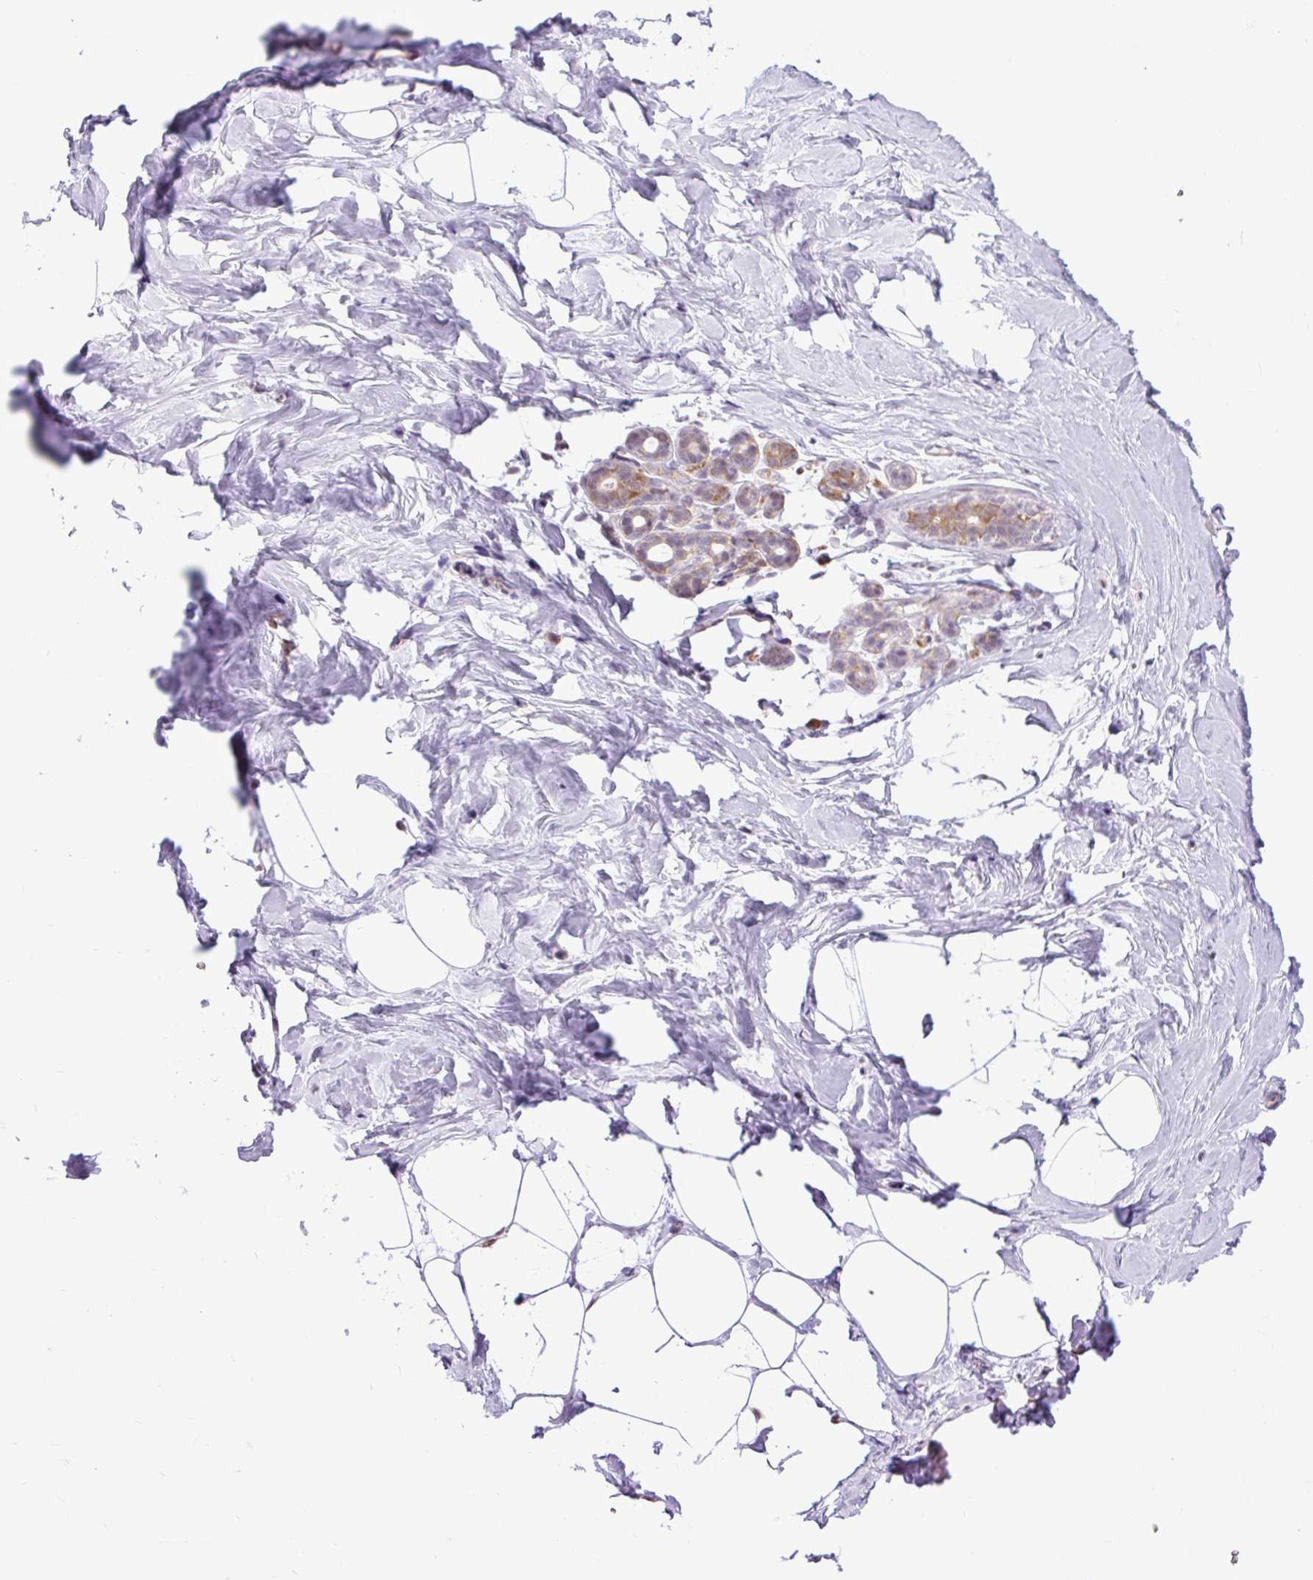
{"staining": {"intensity": "negative", "quantity": "none", "location": "none"}, "tissue": "breast", "cell_type": "Adipocytes", "image_type": "normal", "snomed": [{"axis": "morphology", "description": "Normal tissue, NOS"}, {"axis": "topography", "description": "Breast"}], "caption": "DAB immunohistochemical staining of benign breast shows no significant staining in adipocytes.", "gene": "CLK2", "patient": {"sex": "female", "age": 32}}